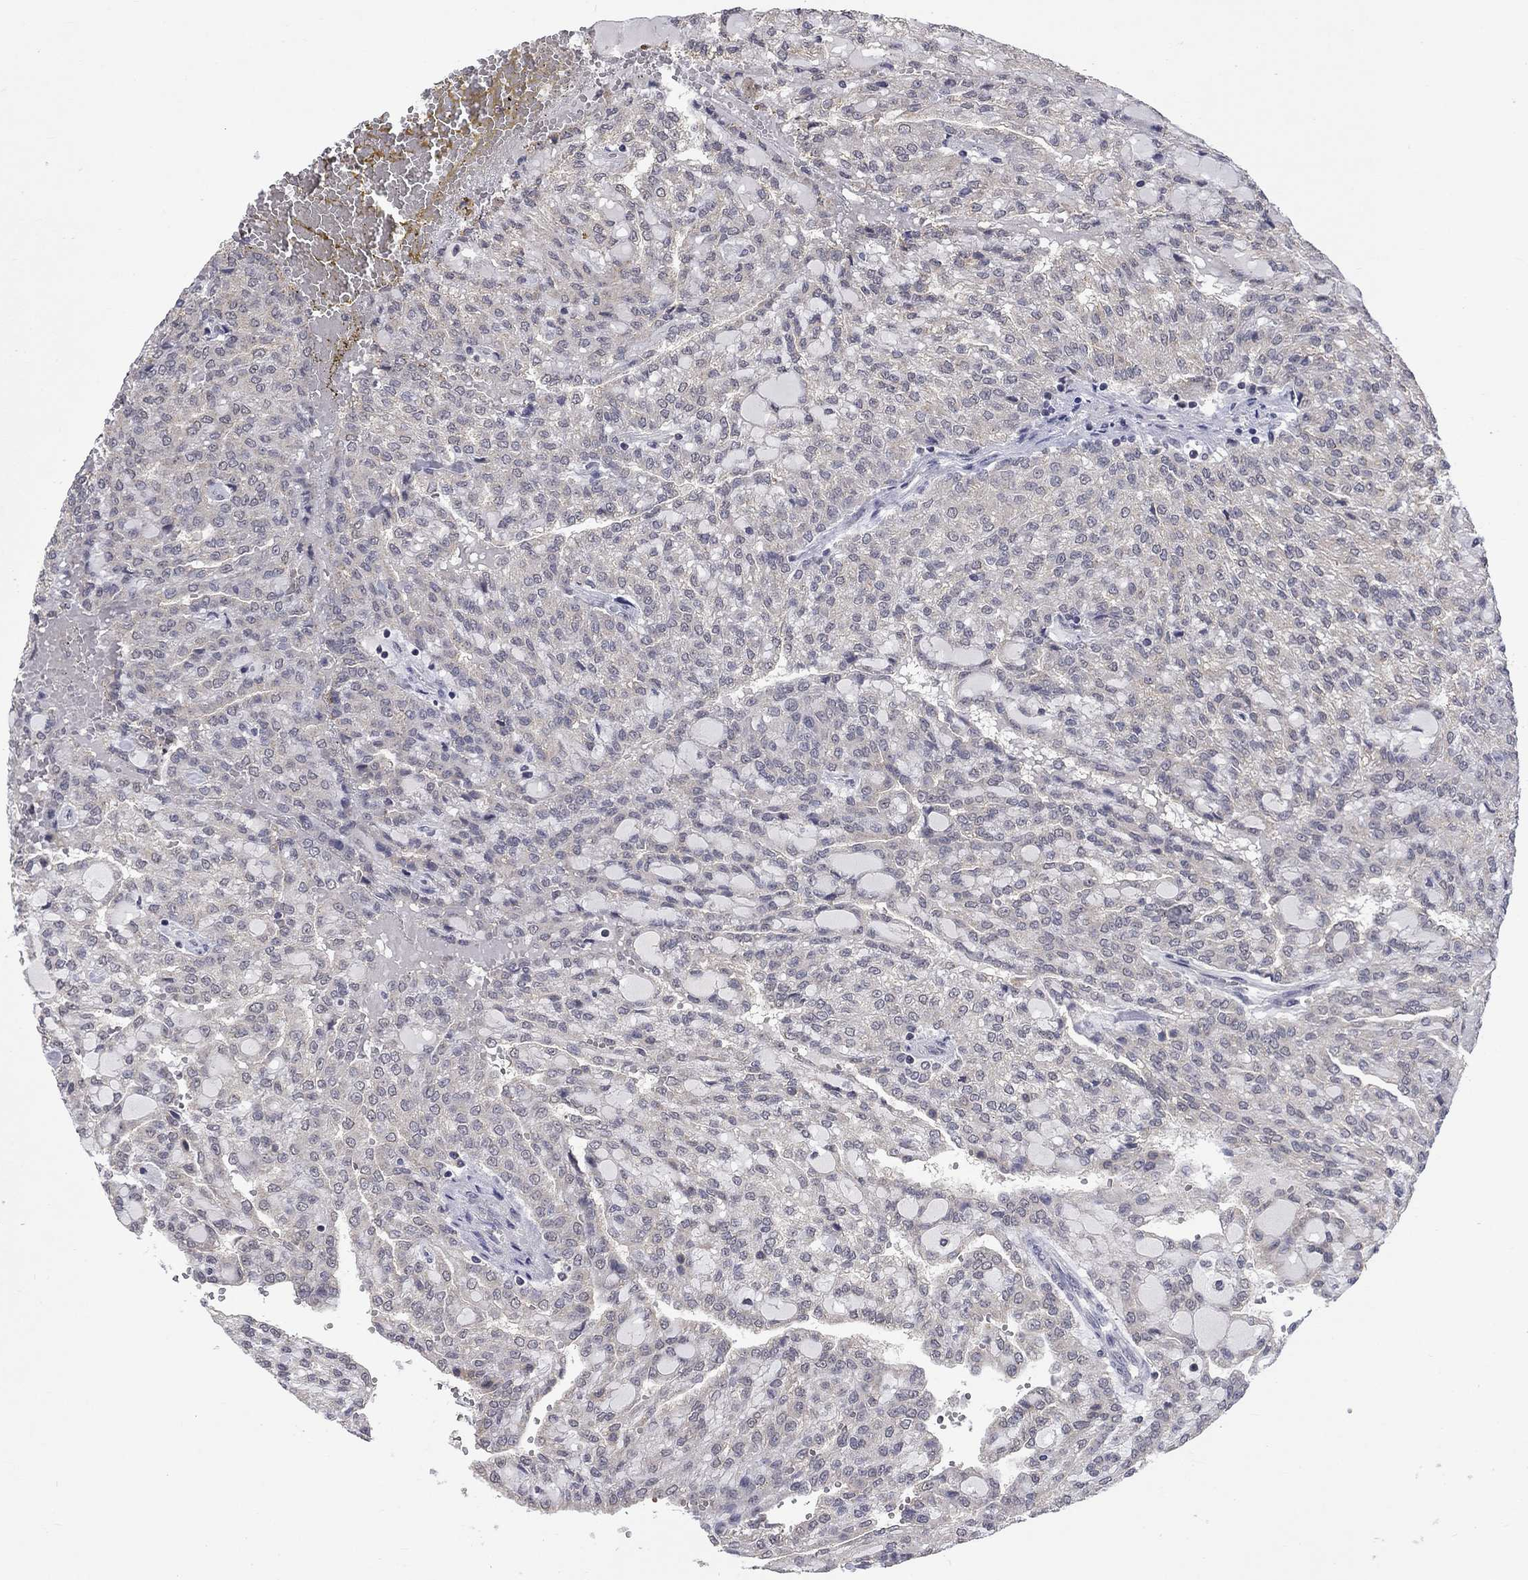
{"staining": {"intensity": "negative", "quantity": "none", "location": "none"}, "tissue": "renal cancer", "cell_type": "Tumor cells", "image_type": "cancer", "snomed": [{"axis": "morphology", "description": "Adenocarcinoma, NOS"}, {"axis": "topography", "description": "Kidney"}], "caption": "This is an IHC photomicrograph of human renal cancer. There is no expression in tumor cells.", "gene": "SPATA33", "patient": {"sex": "male", "age": 63}}